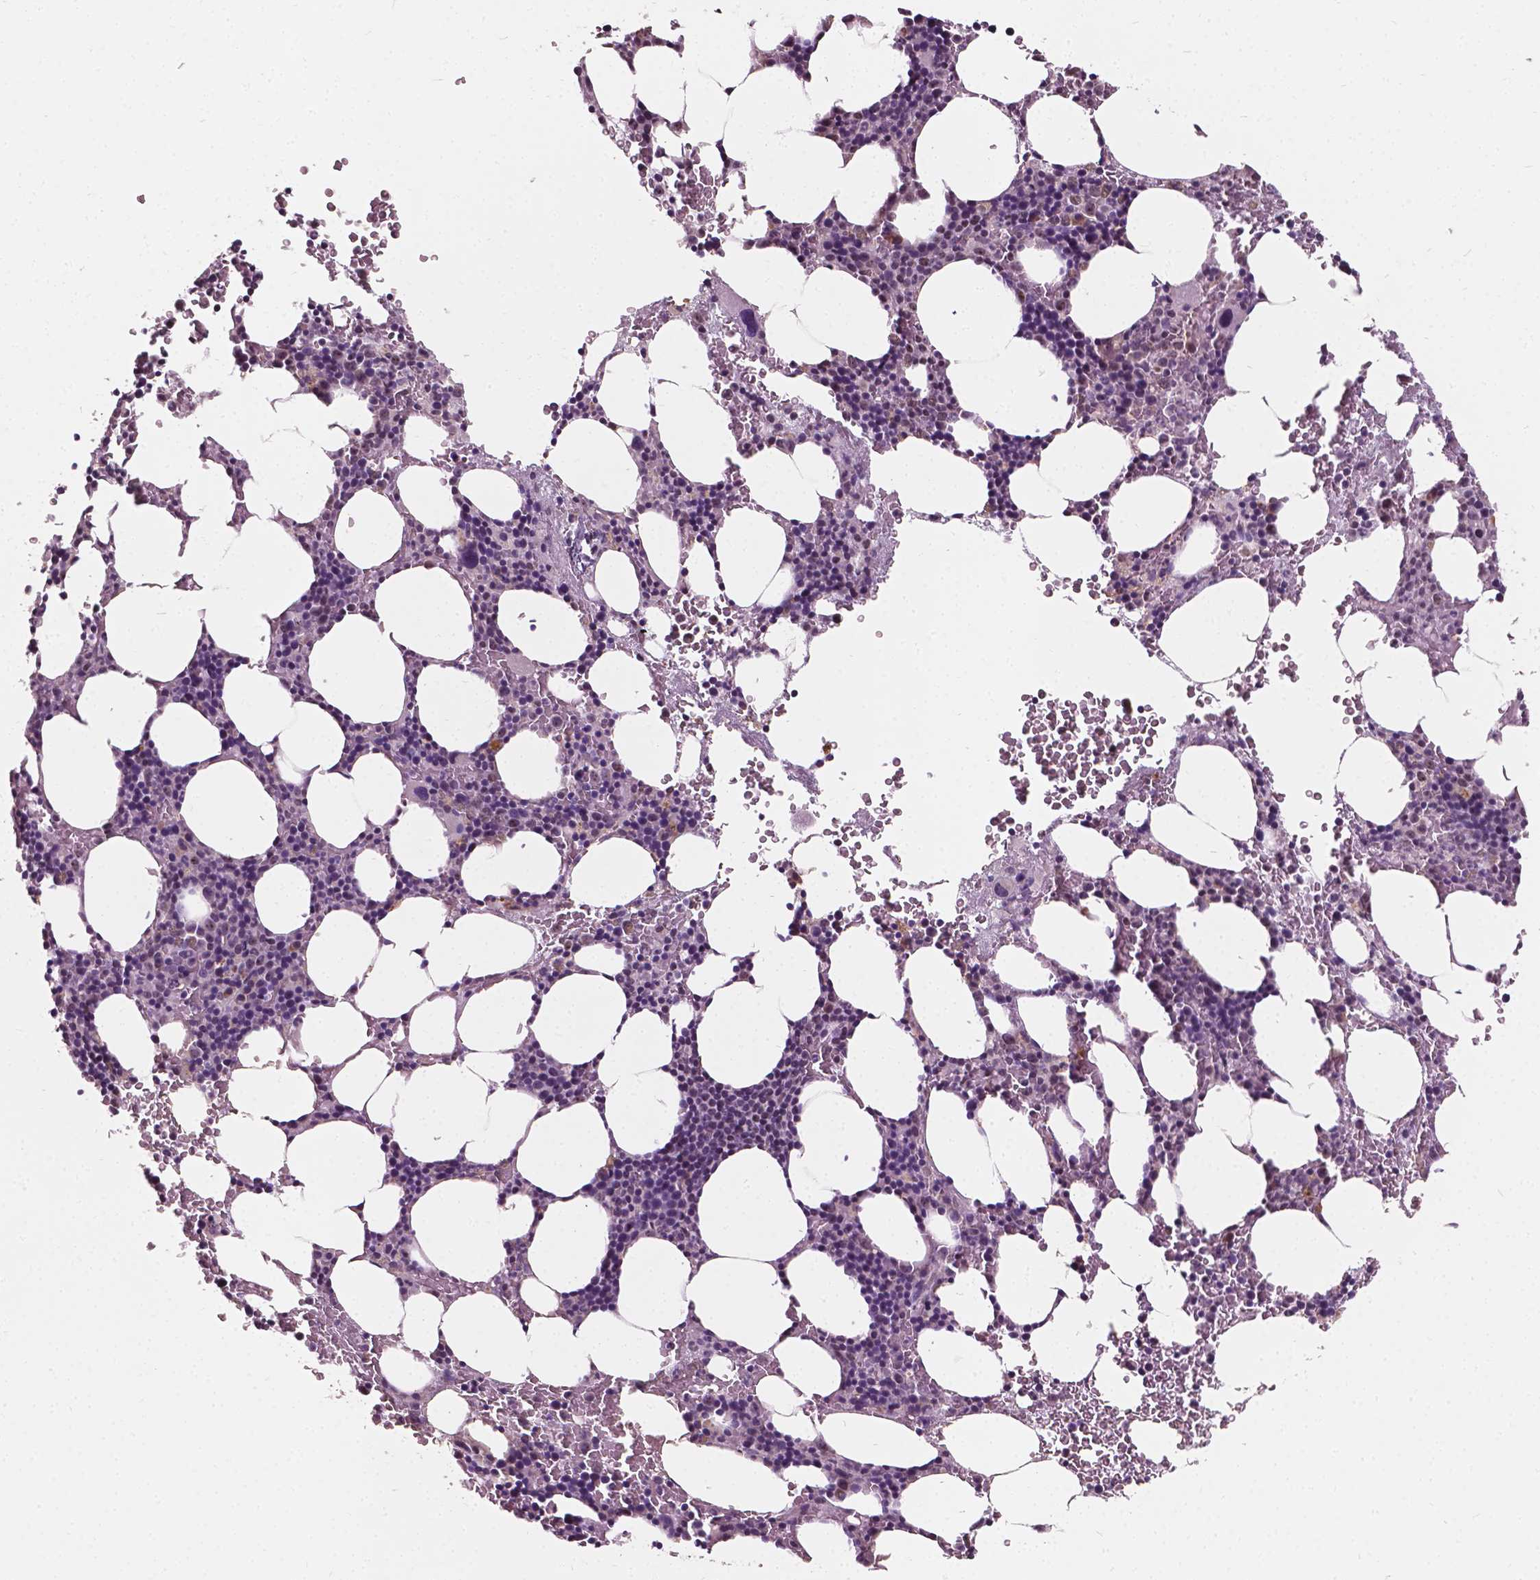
{"staining": {"intensity": "weak", "quantity": "<25%", "location": "nuclear"}, "tissue": "bone marrow", "cell_type": "Hematopoietic cells", "image_type": "normal", "snomed": [{"axis": "morphology", "description": "Normal tissue, NOS"}, {"axis": "topography", "description": "Bone marrow"}], "caption": "Immunohistochemical staining of normal human bone marrow shows no significant staining in hematopoietic cells.", "gene": "ODF3L2", "patient": {"sex": "male", "age": 77}}